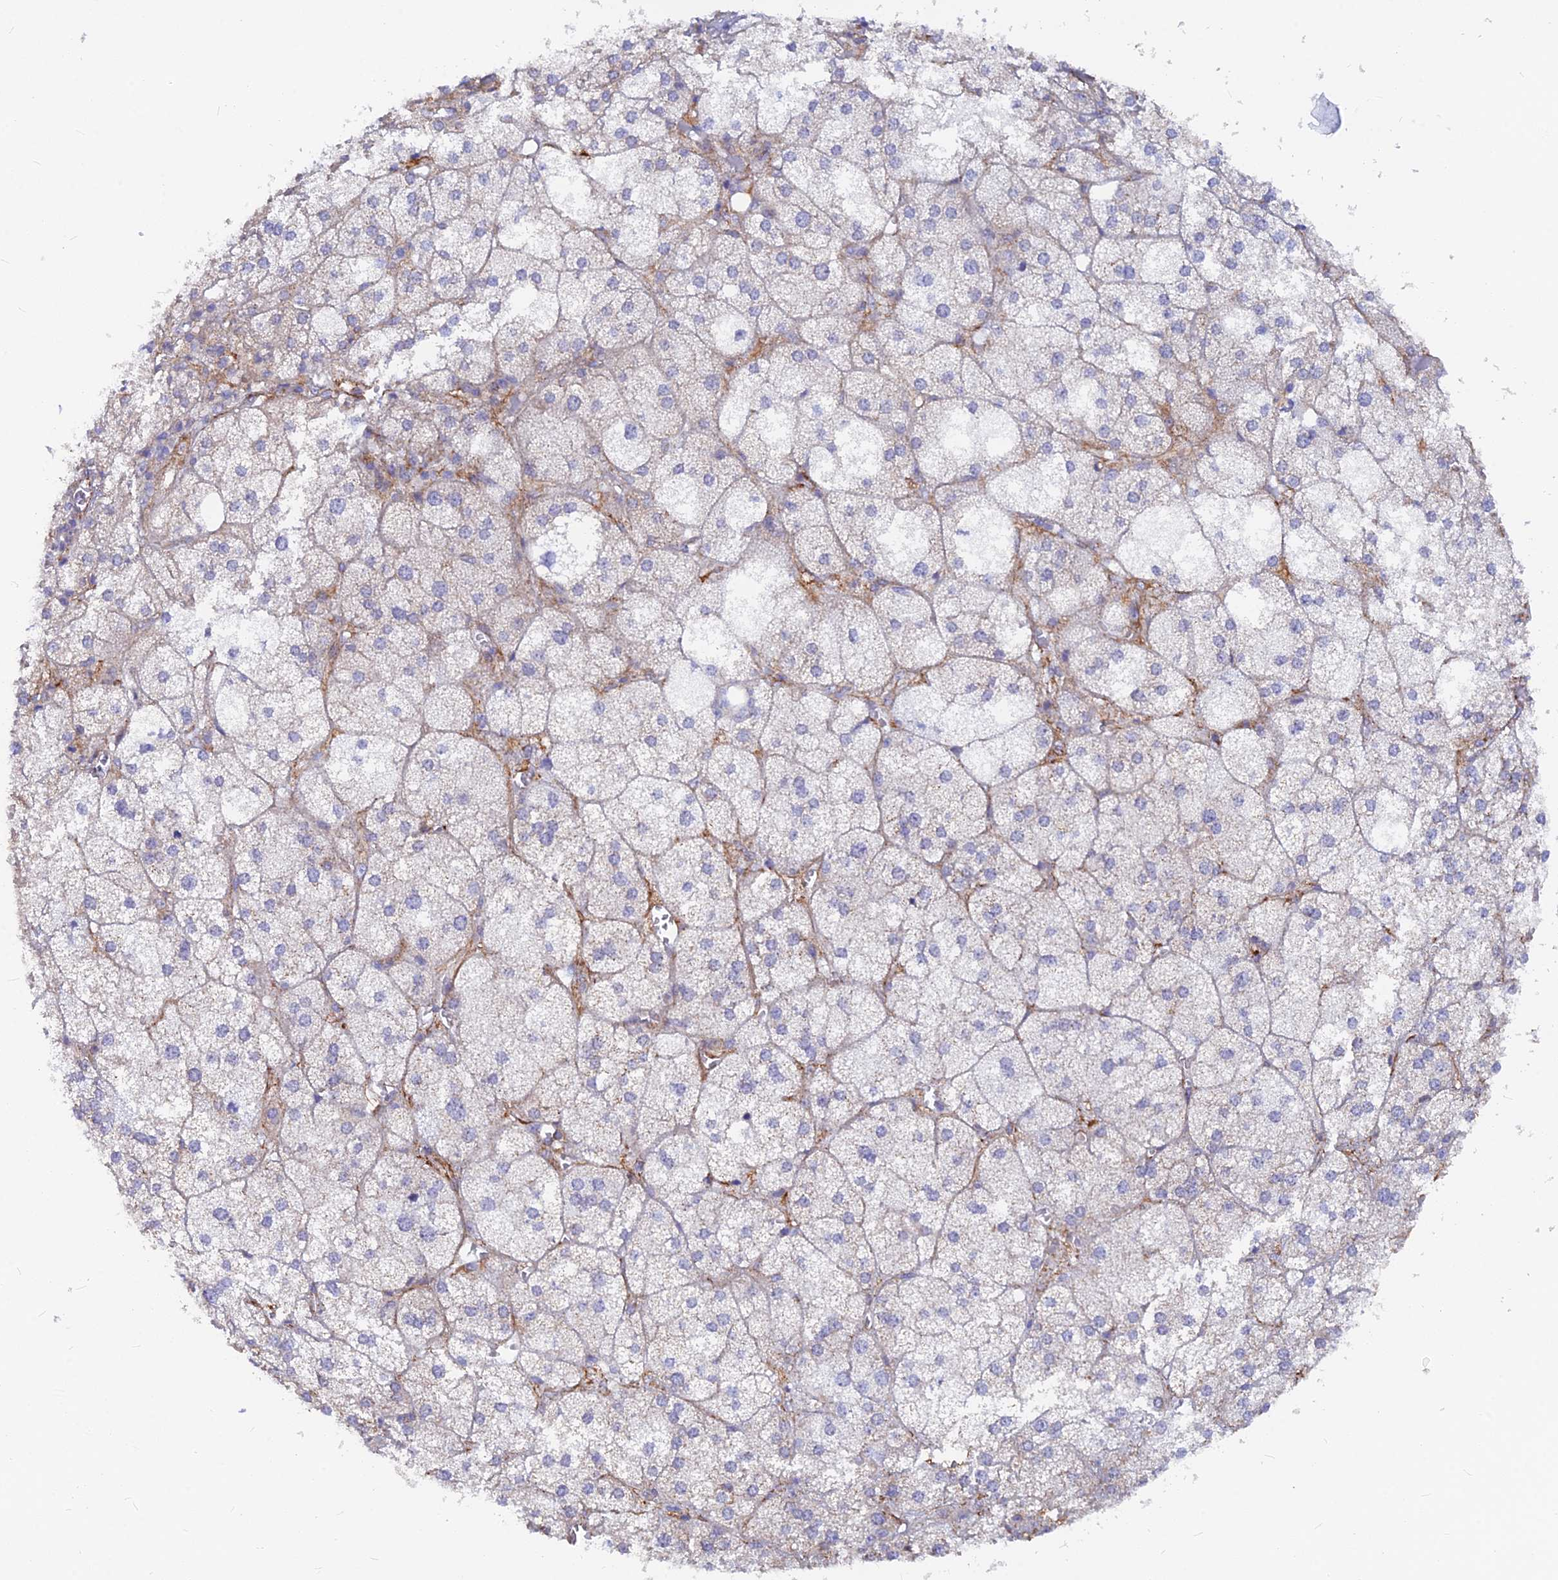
{"staining": {"intensity": "negative", "quantity": "none", "location": "none"}, "tissue": "adrenal gland", "cell_type": "Glandular cells", "image_type": "normal", "snomed": [{"axis": "morphology", "description": "Normal tissue, NOS"}, {"axis": "topography", "description": "Adrenal gland"}], "caption": "This micrograph is of normal adrenal gland stained with IHC to label a protein in brown with the nuclei are counter-stained blue. There is no staining in glandular cells. Nuclei are stained in blue.", "gene": "VSTM2L", "patient": {"sex": "female", "age": 61}}